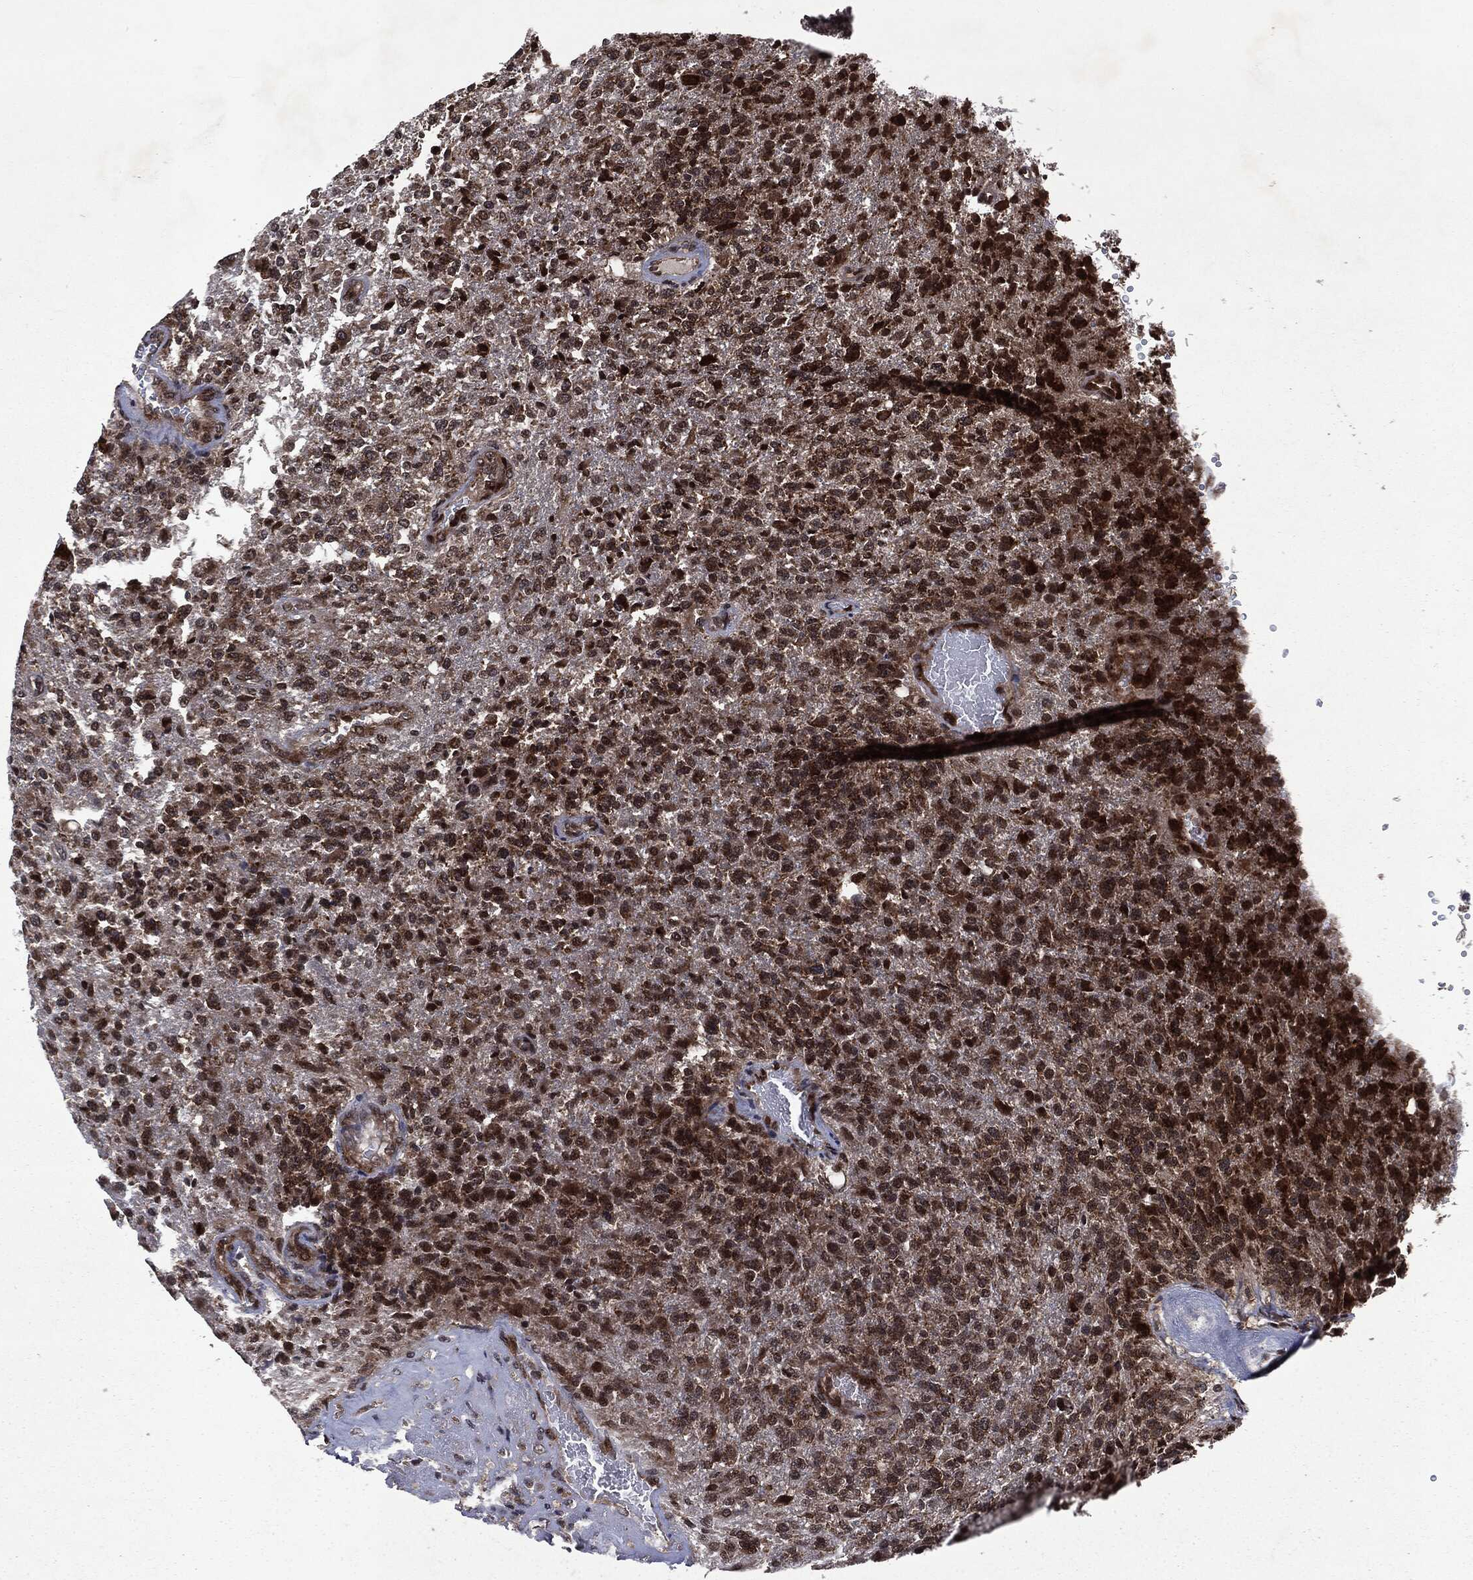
{"staining": {"intensity": "strong", "quantity": "25%-75%", "location": "nuclear"}, "tissue": "glioma", "cell_type": "Tumor cells", "image_type": "cancer", "snomed": [{"axis": "morphology", "description": "Glioma, malignant, High grade"}, {"axis": "topography", "description": "Brain"}], "caption": "The image displays staining of glioma, revealing strong nuclear protein staining (brown color) within tumor cells. (brown staining indicates protein expression, while blue staining denotes nuclei).", "gene": "STAU2", "patient": {"sex": "male", "age": 56}}